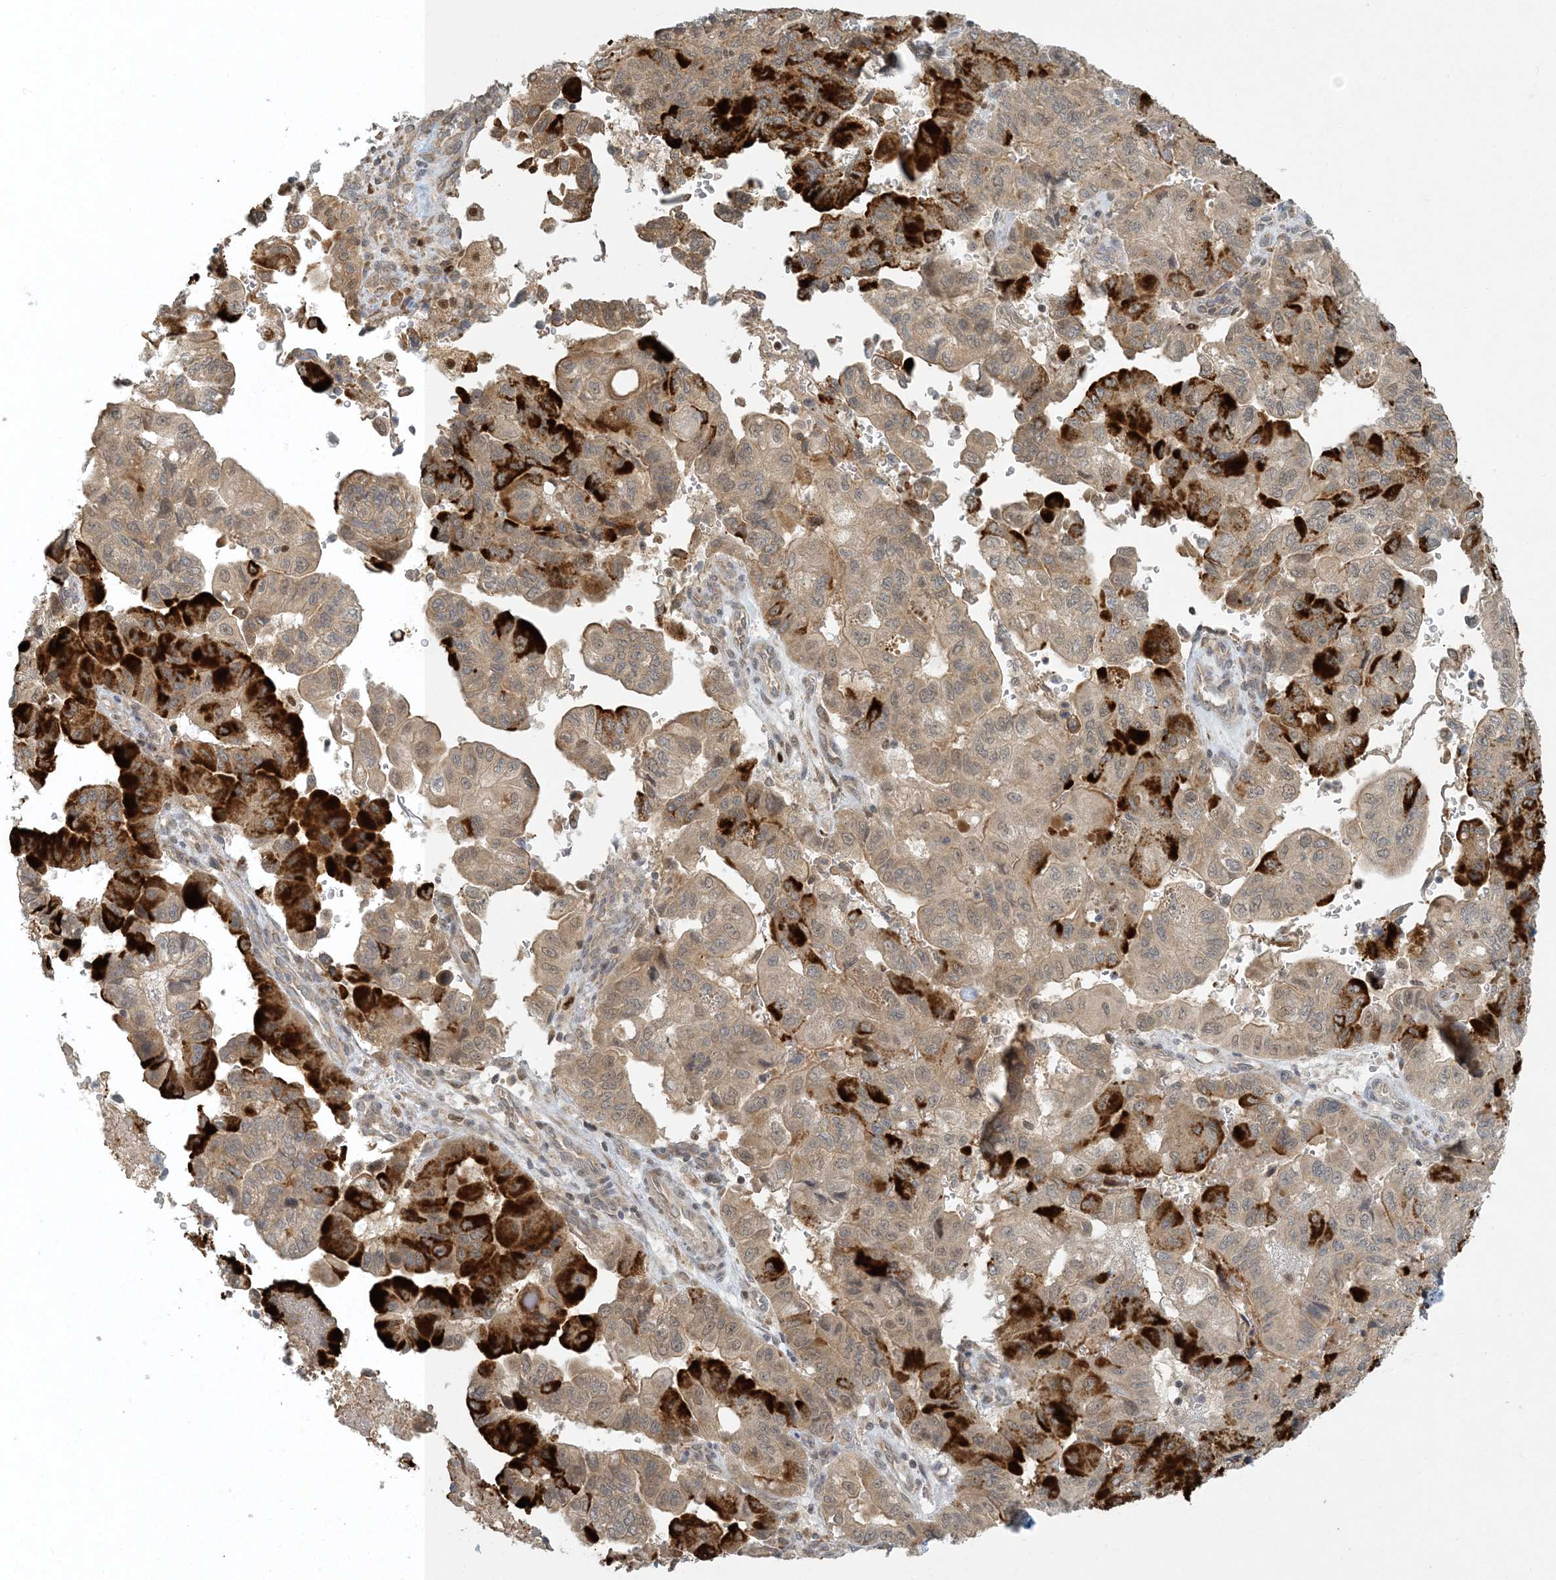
{"staining": {"intensity": "strong", "quantity": "25%-75%", "location": "cytoplasmic/membranous"}, "tissue": "pancreatic cancer", "cell_type": "Tumor cells", "image_type": "cancer", "snomed": [{"axis": "morphology", "description": "Adenocarcinoma, NOS"}, {"axis": "topography", "description": "Pancreas"}], "caption": "This is an image of immunohistochemistry (IHC) staining of pancreatic cancer (adenocarcinoma), which shows strong expression in the cytoplasmic/membranous of tumor cells.", "gene": "CTDNEP1", "patient": {"sex": "male", "age": 51}}